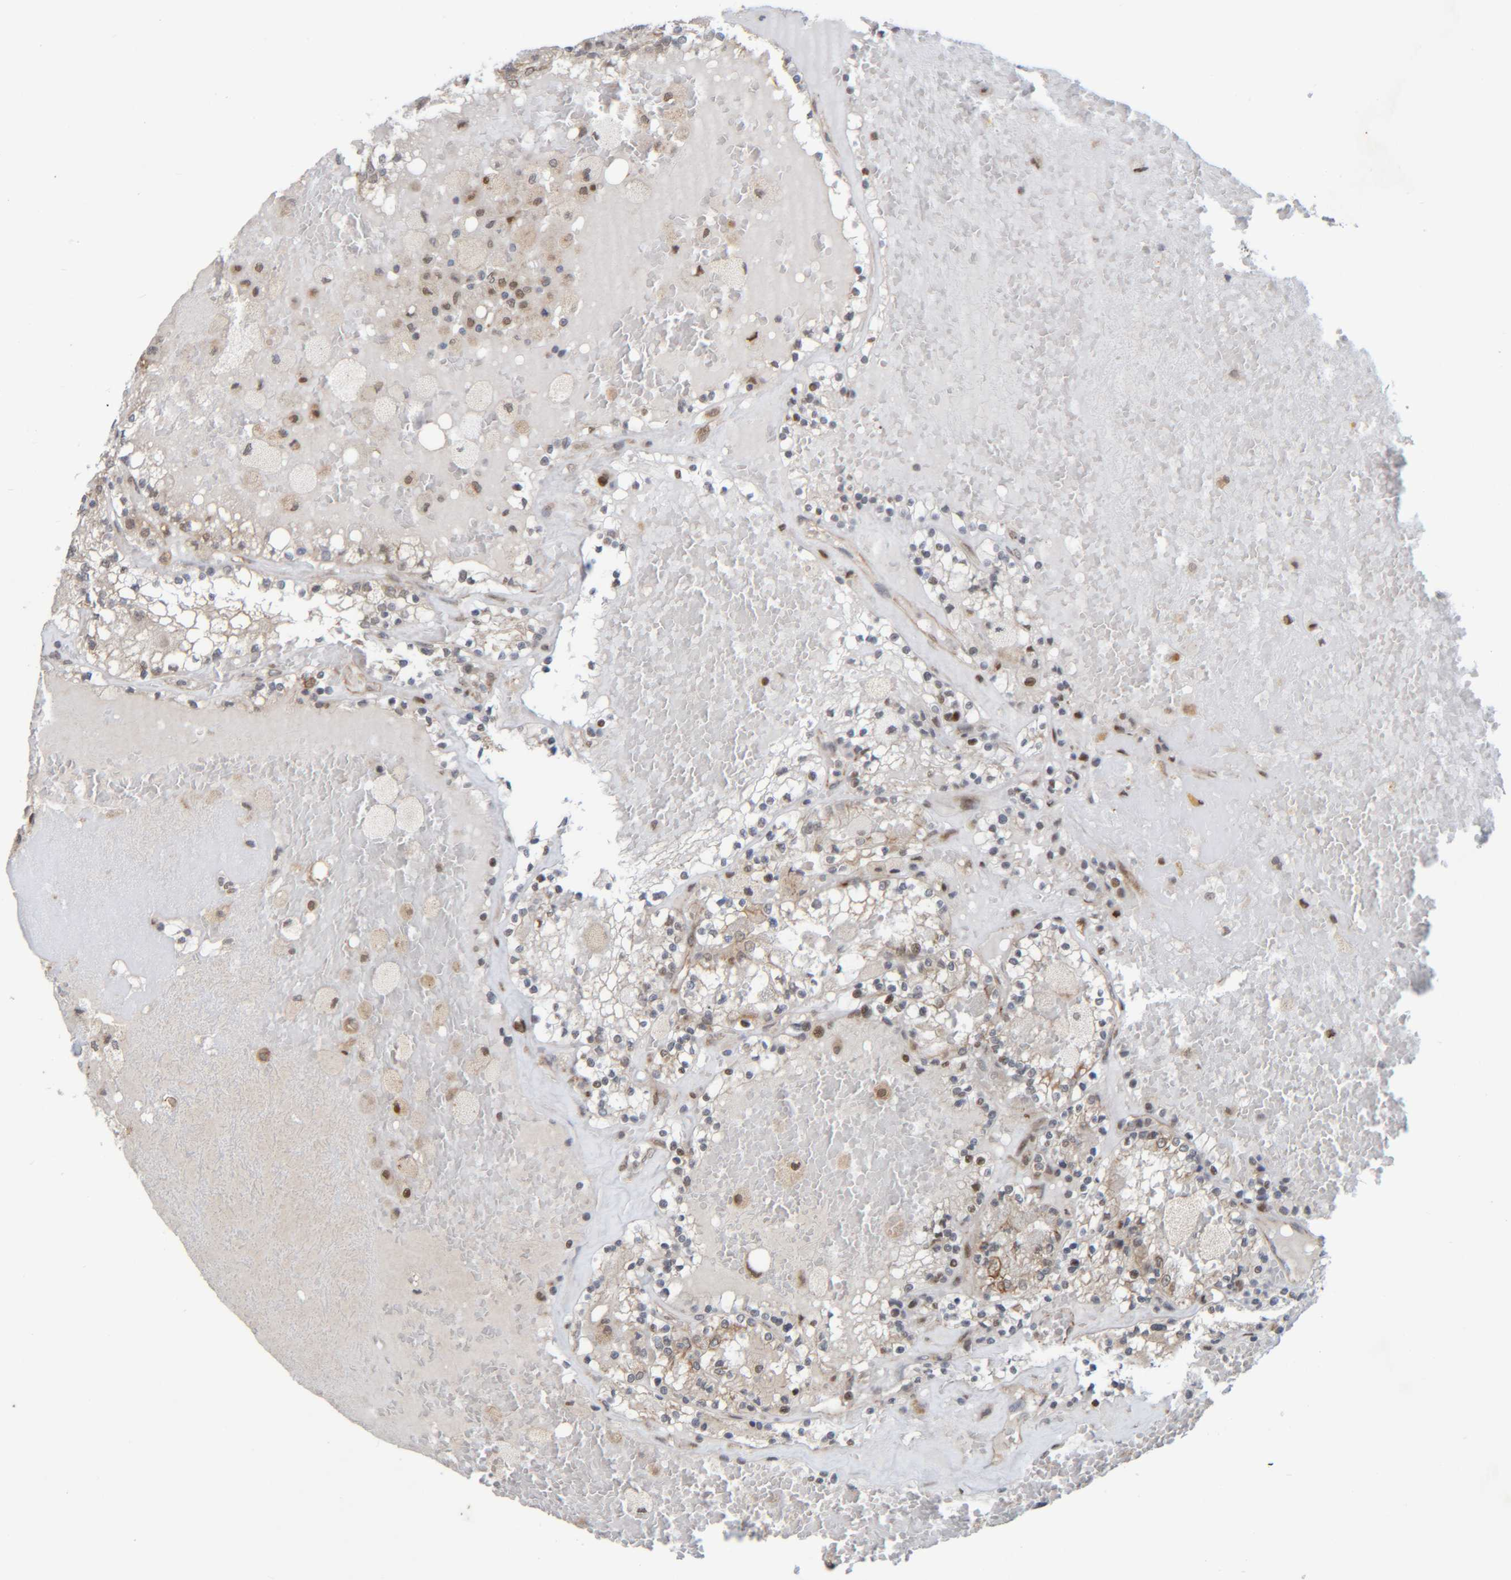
{"staining": {"intensity": "moderate", "quantity": "<25%", "location": "nuclear"}, "tissue": "renal cancer", "cell_type": "Tumor cells", "image_type": "cancer", "snomed": [{"axis": "morphology", "description": "Adenocarcinoma, NOS"}, {"axis": "topography", "description": "Kidney"}], "caption": "Moderate nuclear expression is present in about <25% of tumor cells in renal cancer.", "gene": "CCDC57", "patient": {"sex": "female", "age": 56}}